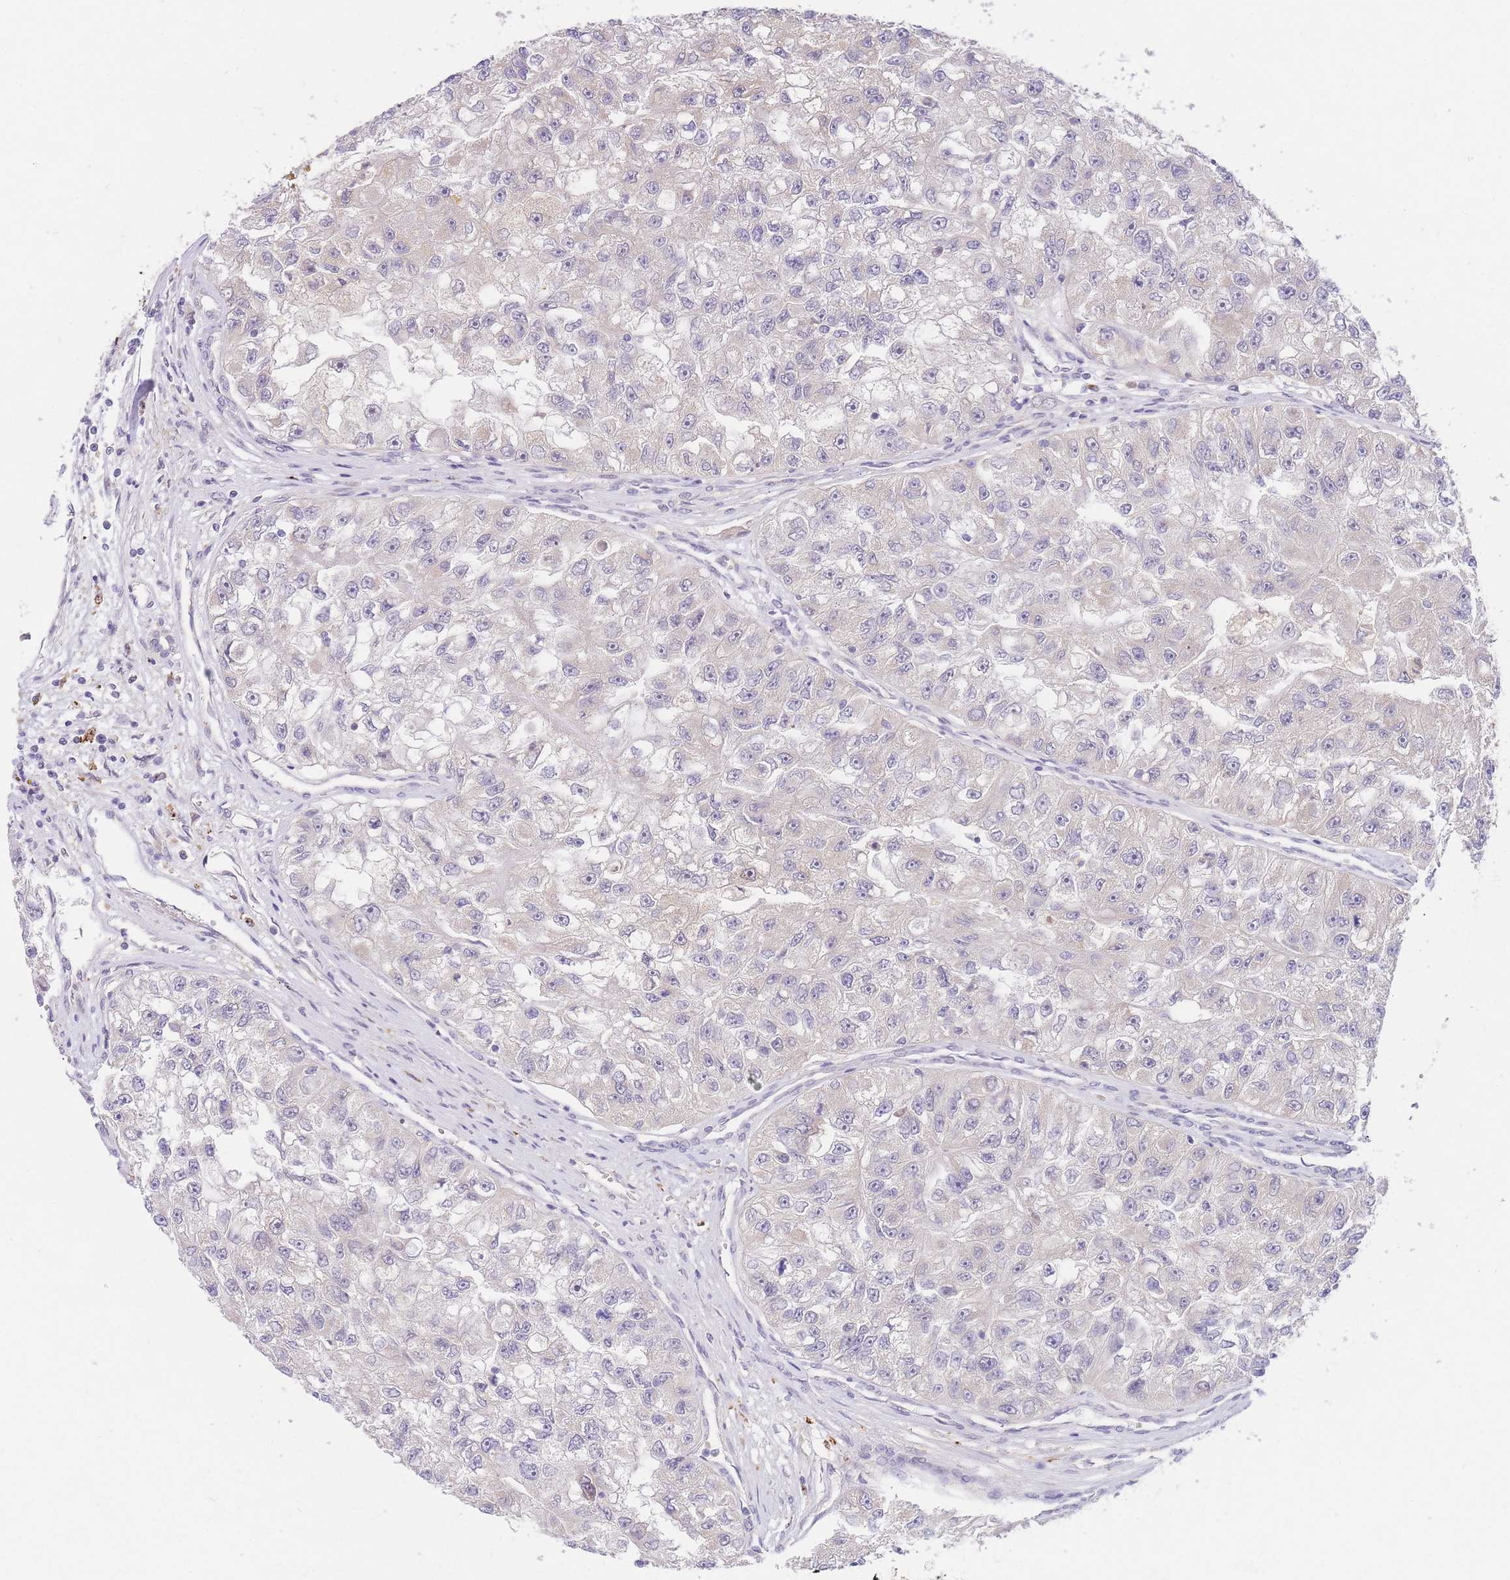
{"staining": {"intensity": "negative", "quantity": "none", "location": "none"}, "tissue": "renal cancer", "cell_type": "Tumor cells", "image_type": "cancer", "snomed": [{"axis": "morphology", "description": "Adenocarcinoma, NOS"}, {"axis": "topography", "description": "Kidney"}], "caption": "IHC micrograph of human adenocarcinoma (renal) stained for a protein (brown), which shows no staining in tumor cells.", "gene": "SLC25A33", "patient": {"sex": "male", "age": 63}}